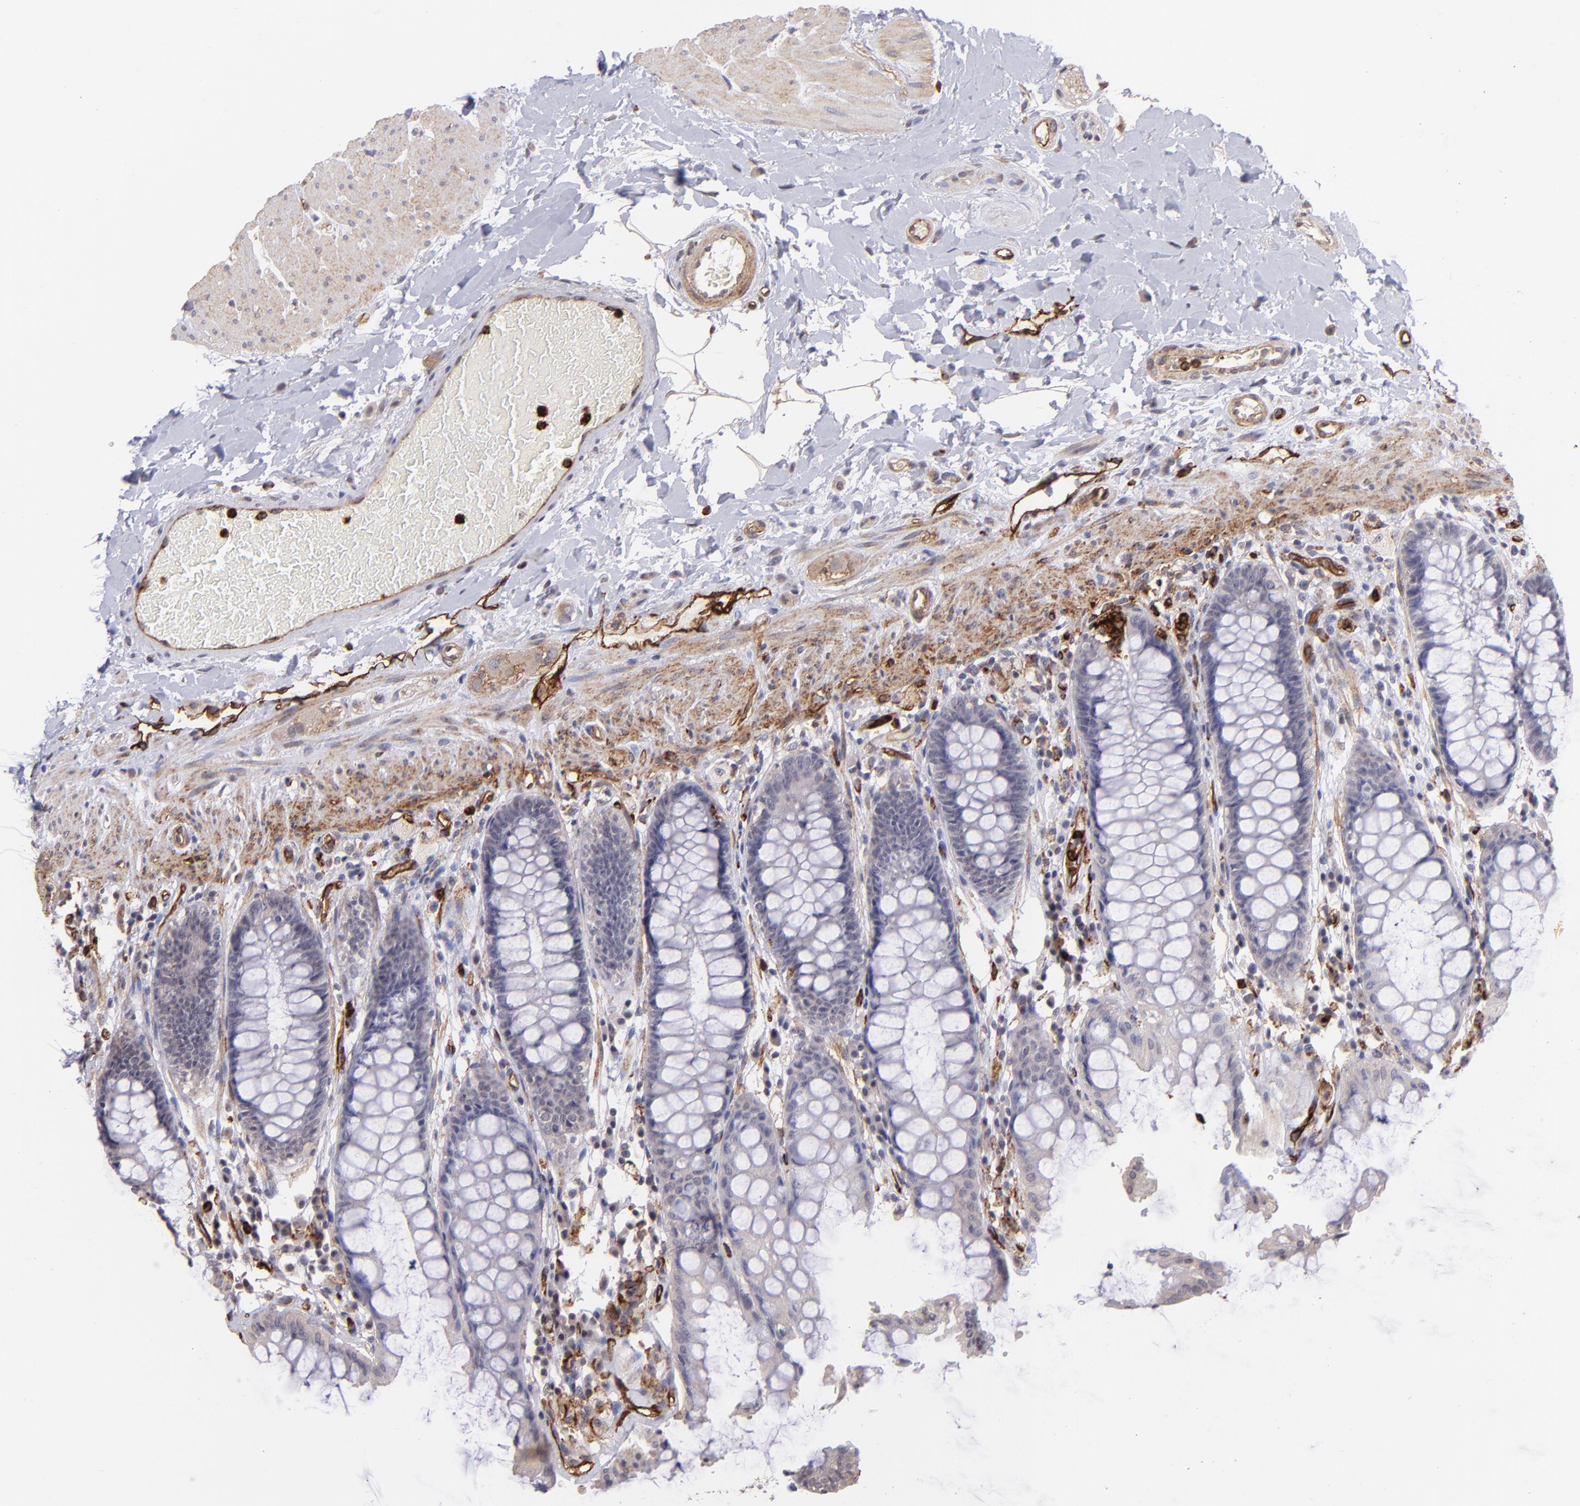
{"staining": {"intensity": "negative", "quantity": "none", "location": "none"}, "tissue": "rectum", "cell_type": "Glandular cells", "image_type": "normal", "snomed": [{"axis": "morphology", "description": "Normal tissue, NOS"}, {"axis": "topography", "description": "Rectum"}], "caption": "DAB immunohistochemical staining of benign human rectum shows no significant positivity in glandular cells.", "gene": "DYSF", "patient": {"sex": "female", "age": 46}}